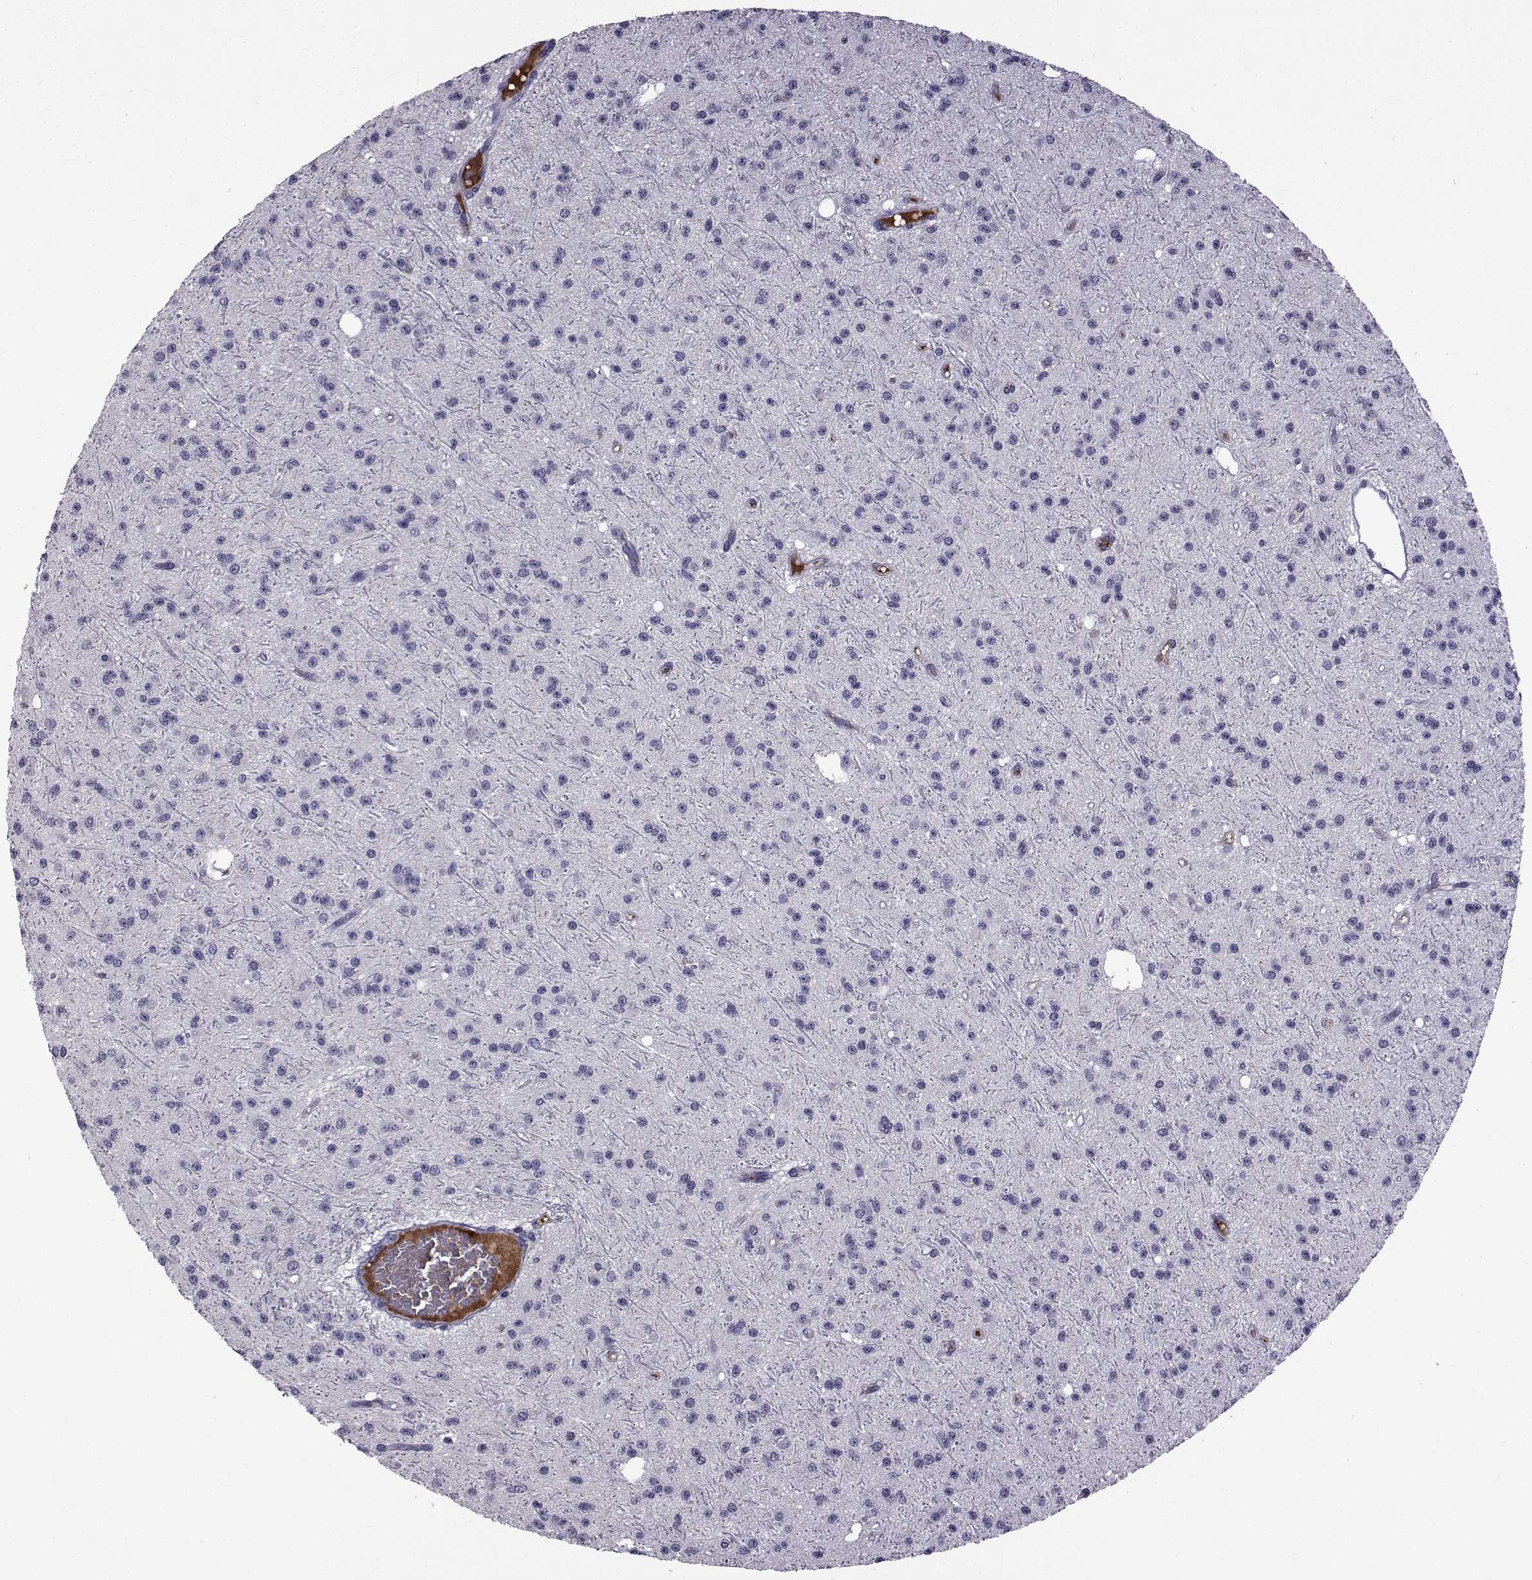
{"staining": {"intensity": "negative", "quantity": "none", "location": "none"}, "tissue": "glioma", "cell_type": "Tumor cells", "image_type": "cancer", "snomed": [{"axis": "morphology", "description": "Glioma, malignant, Low grade"}, {"axis": "topography", "description": "Brain"}], "caption": "The histopathology image displays no significant expression in tumor cells of malignant glioma (low-grade).", "gene": "TNFRSF11B", "patient": {"sex": "male", "age": 27}}